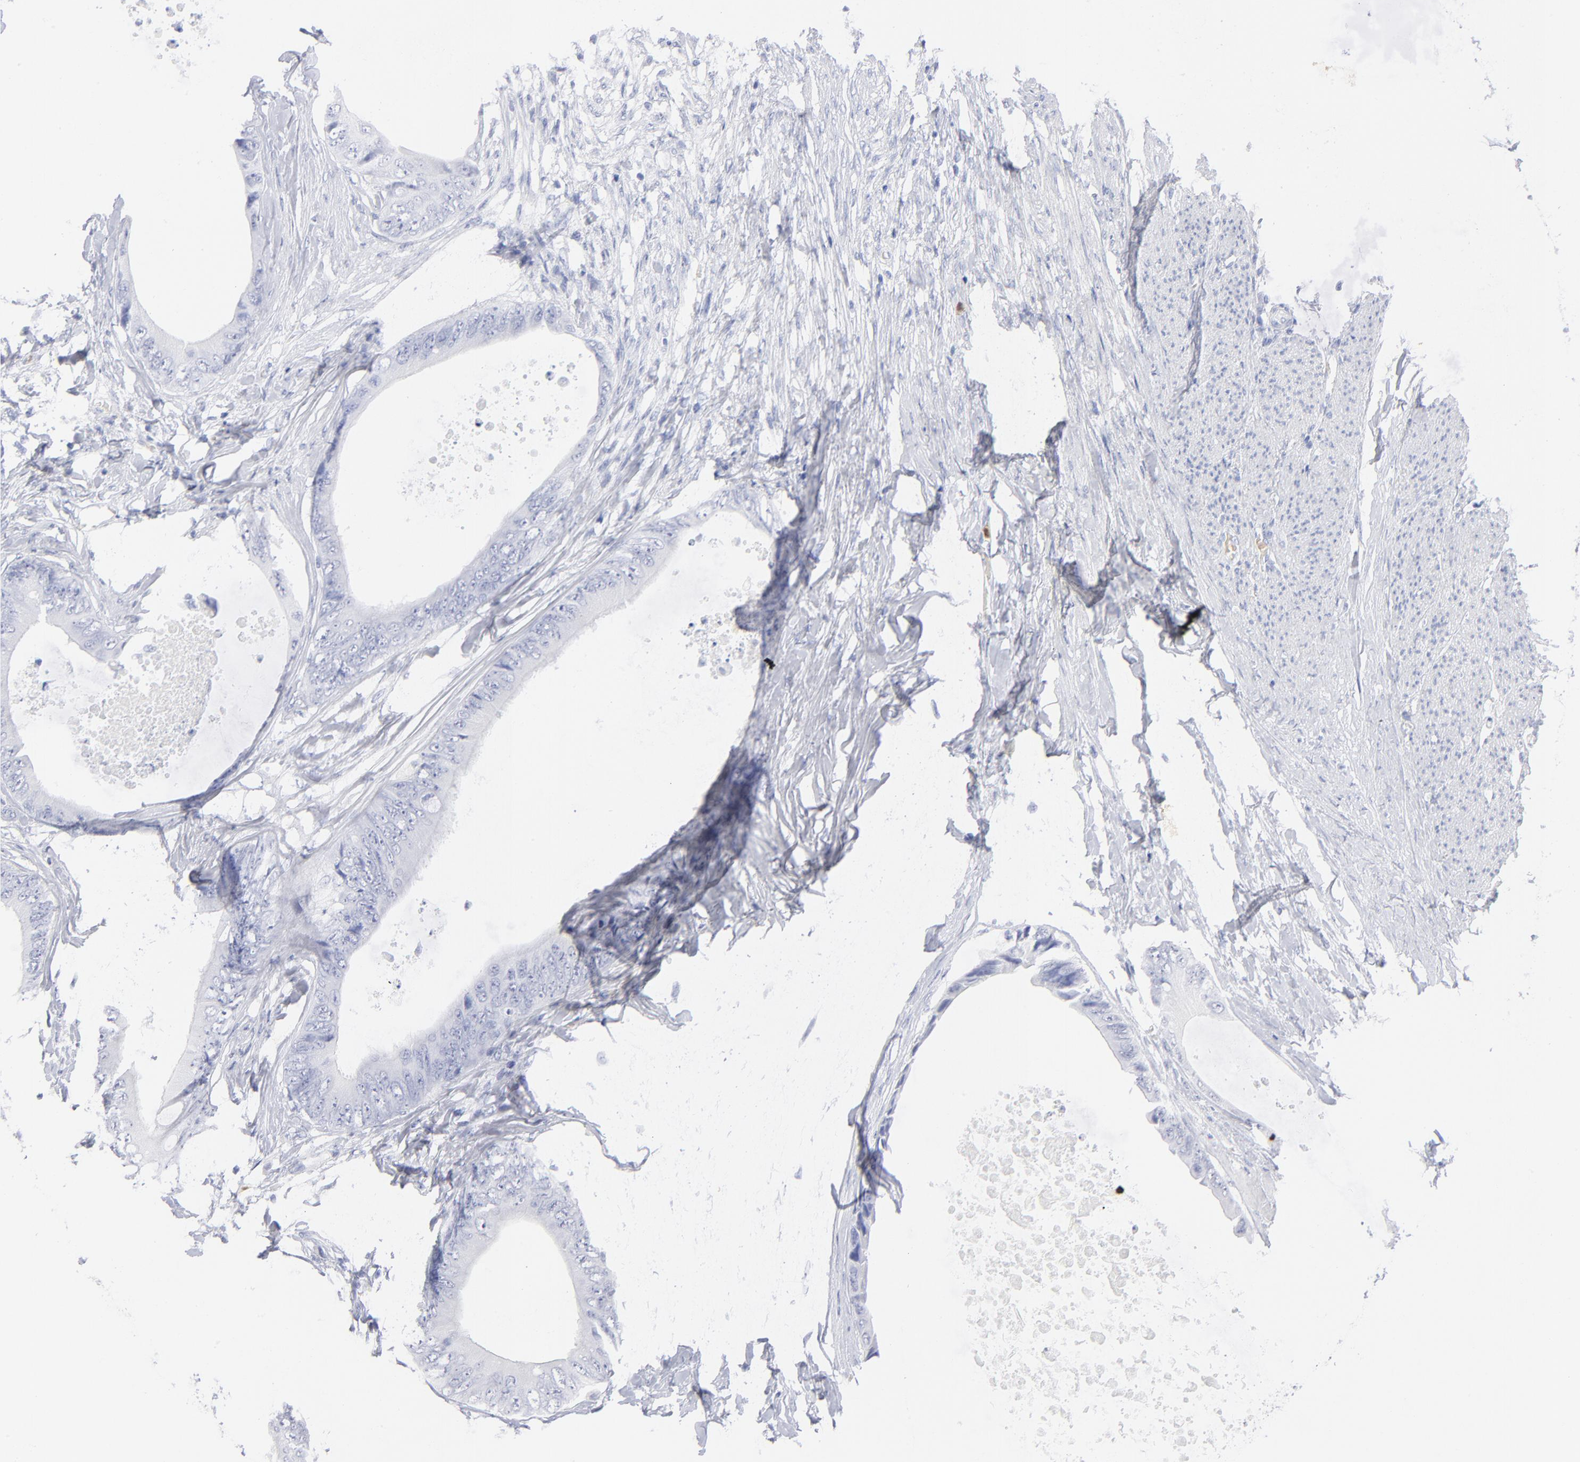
{"staining": {"intensity": "negative", "quantity": "none", "location": "none"}, "tissue": "colorectal cancer", "cell_type": "Tumor cells", "image_type": "cancer", "snomed": [{"axis": "morphology", "description": "Normal tissue, NOS"}, {"axis": "morphology", "description": "Adenocarcinoma, NOS"}, {"axis": "topography", "description": "Rectum"}, {"axis": "topography", "description": "Peripheral nerve tissue"}], "caption": "Immunohistochemical staining of colorectal adenocarcinoma demonstrates no significant positivity in tumor cells.", "gene": "ARG1", "patient": {"sex": "female", "age": 77}}